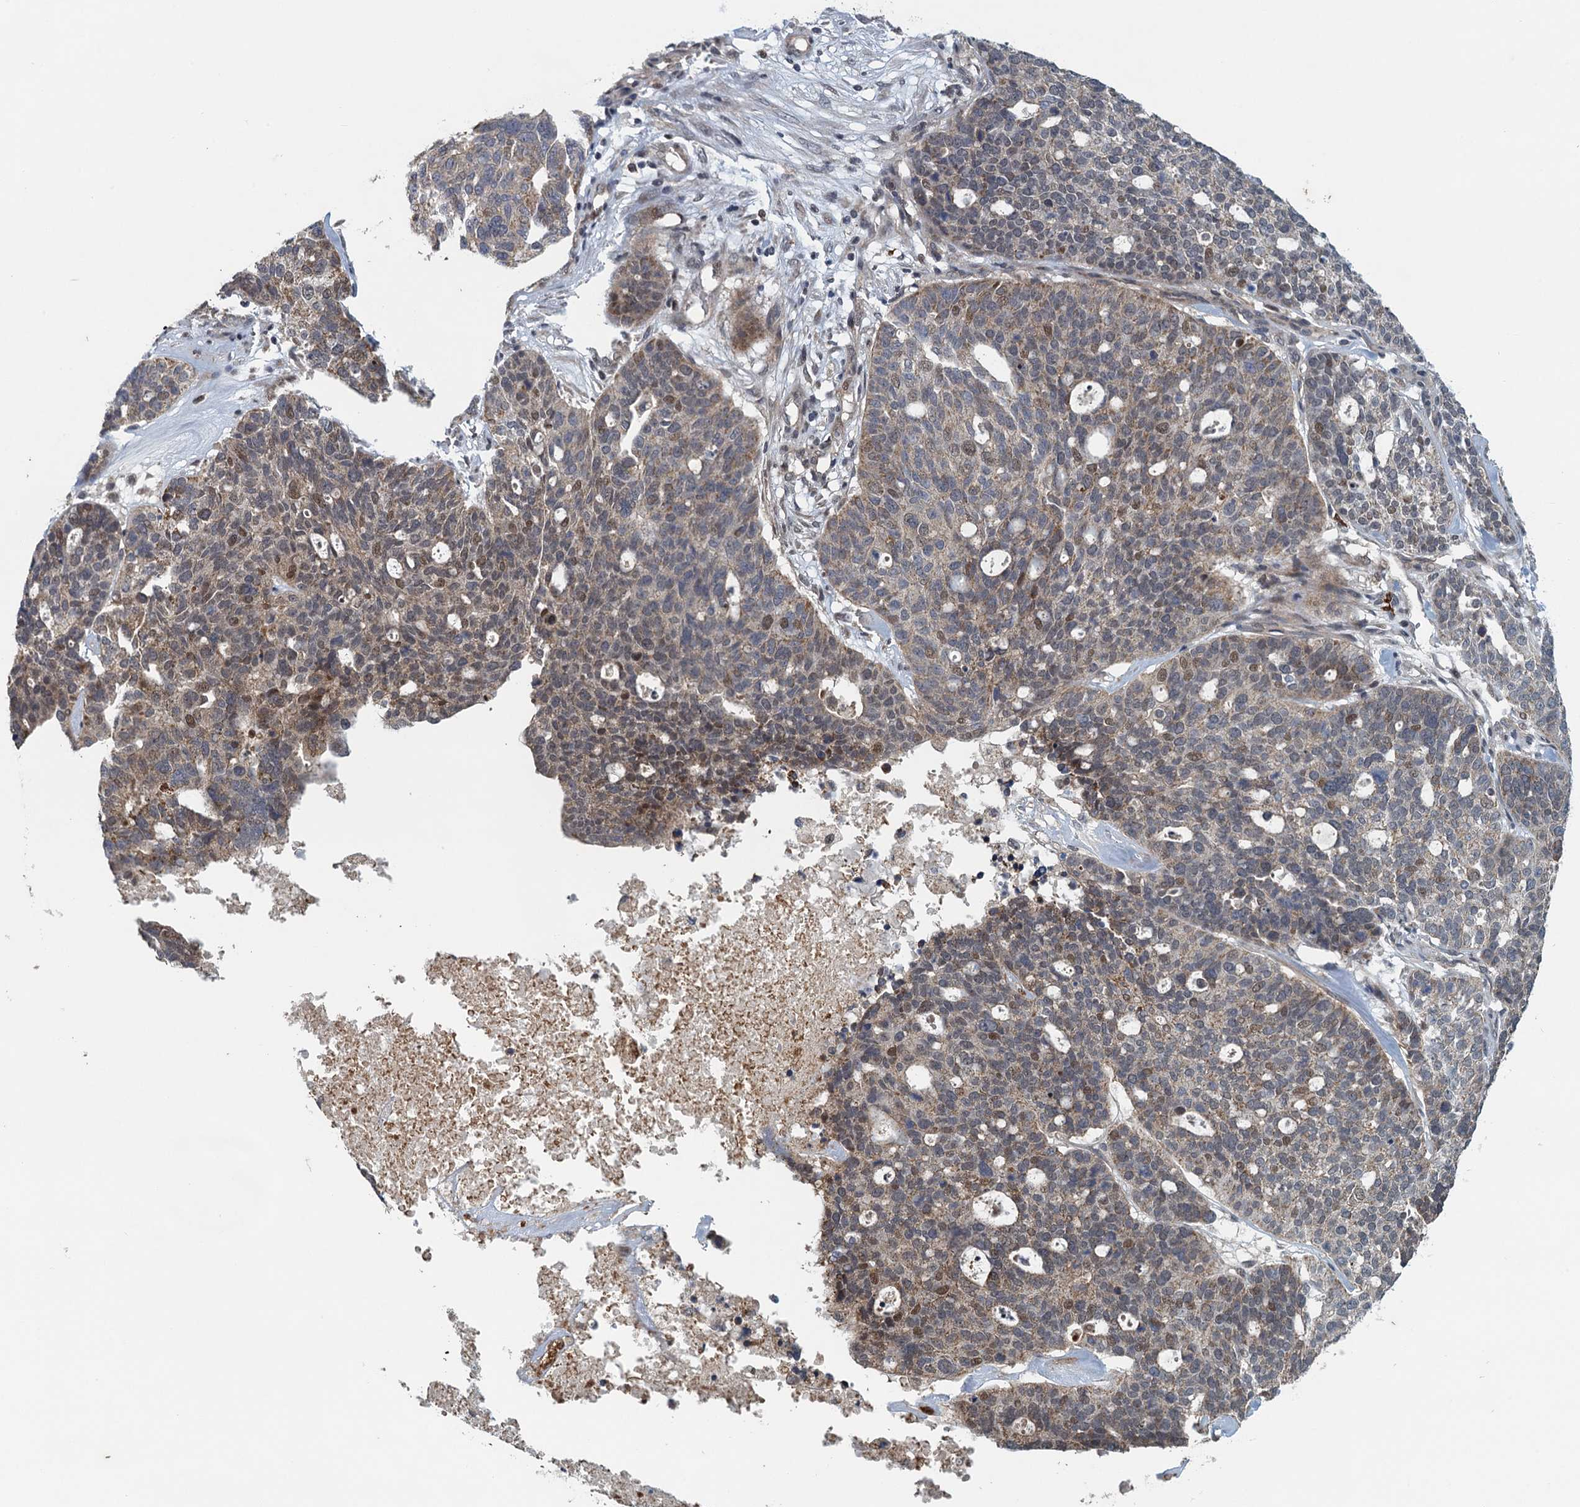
{"staining": {"intensity": "weak", "quantity": "<25%", "location": "cytoplasmic/membranous,nuclear"}, "tissue": "ovarian cancer", "cell_type": "Tumor cells", "image_type": "cancer", "snomed": [{"axis": "morphology", "description": "Cystadenocarcinoma, serous, NOS"}, {"axis": "topography", "description": "Ovary"}], "caption": "Ovarian cancer was stained to show a protein in brown. There is no significant positivity in tumor cells.", "gene": "NLRP10", "patient": {"sex": "female", "age": 59}}